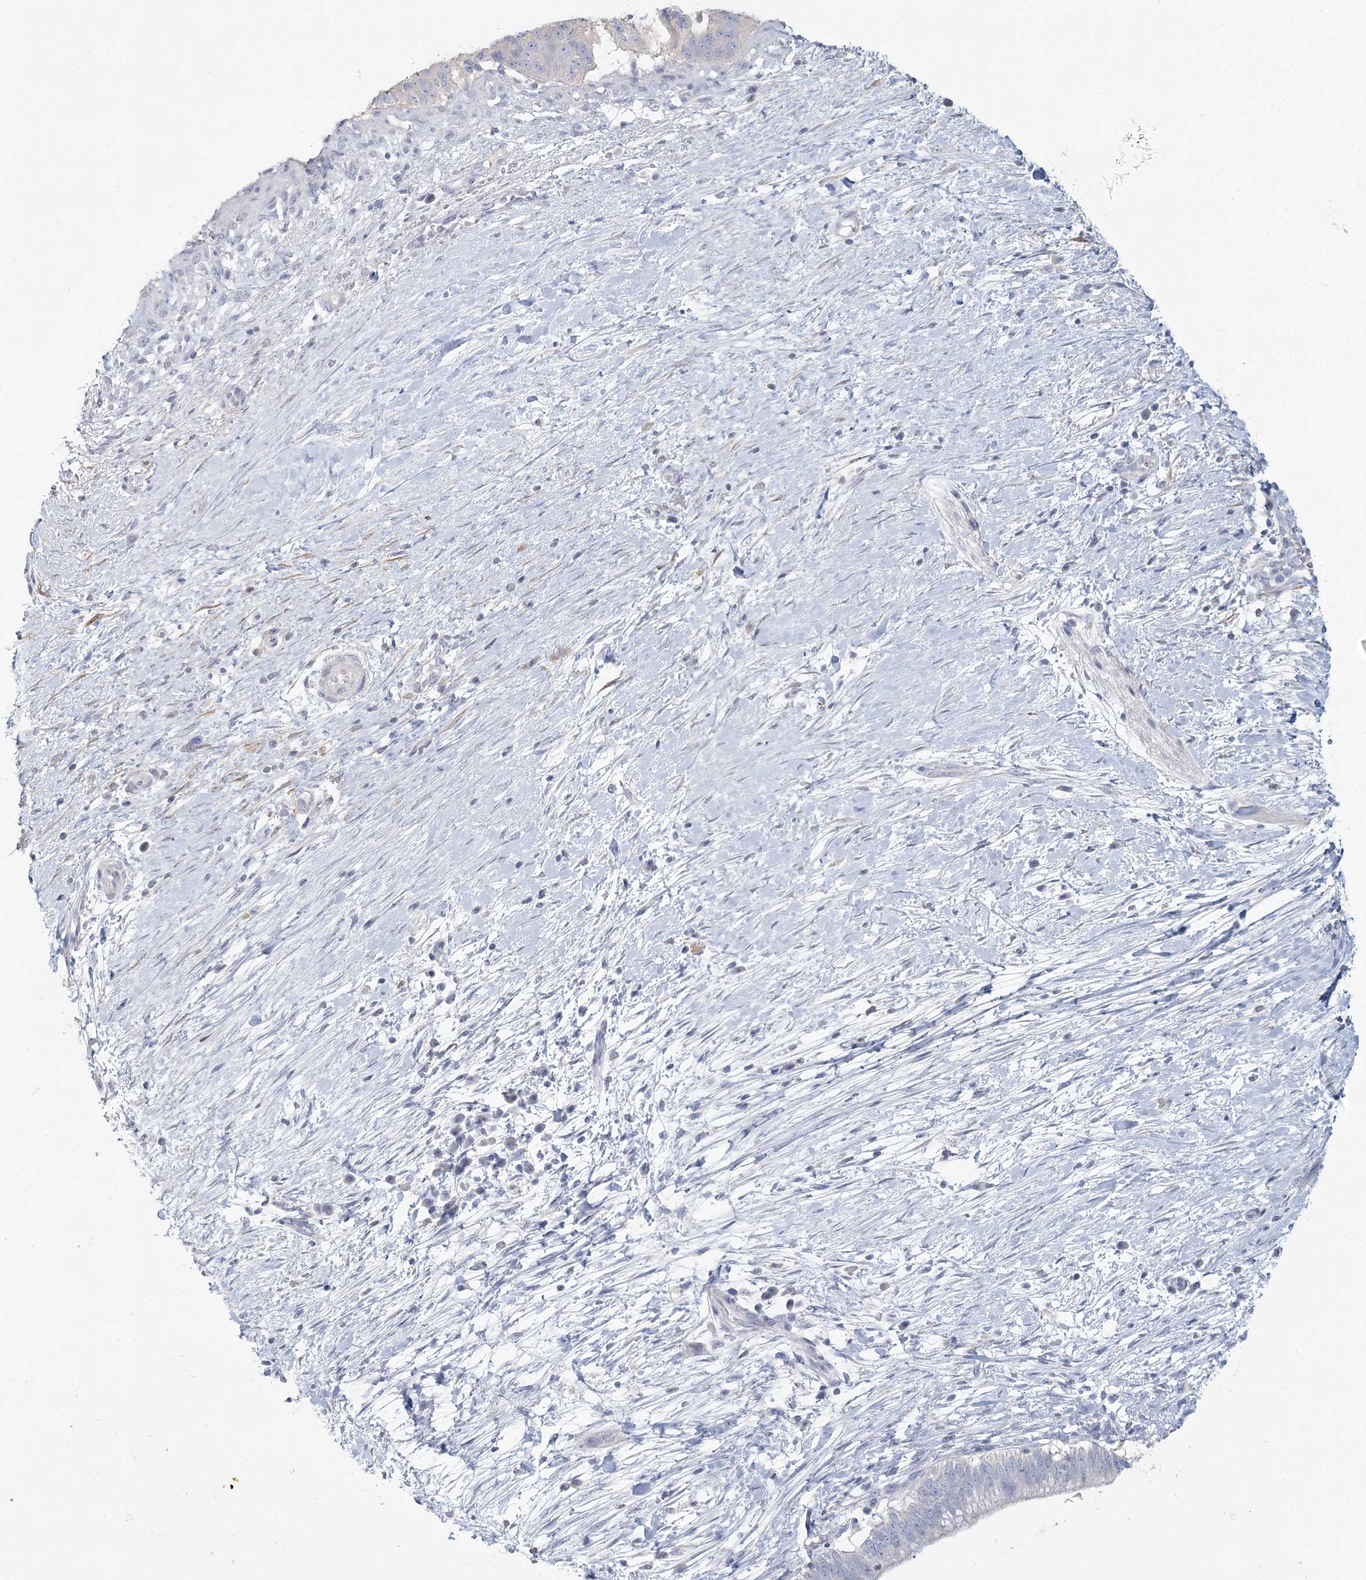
{"staining": {"intensity": "negative", "quantity": "none", "location": "none"}, "tissue": "pancreatic cancer", "cell_type": "Tumor cells", "image_type": "cancer", "snomed": [{"axis": "morphology", "description": "Adenocarcinoma, NOS"}, {"axis": "topography", "description": "Pancreas"}], "caption": "A photomicrograph of human pancreatic cancer (adenocarcinoma) is negative for staining in tumor cells.", "gene": "CNTLN", "patient": {"sex": "male", "age": 68}}